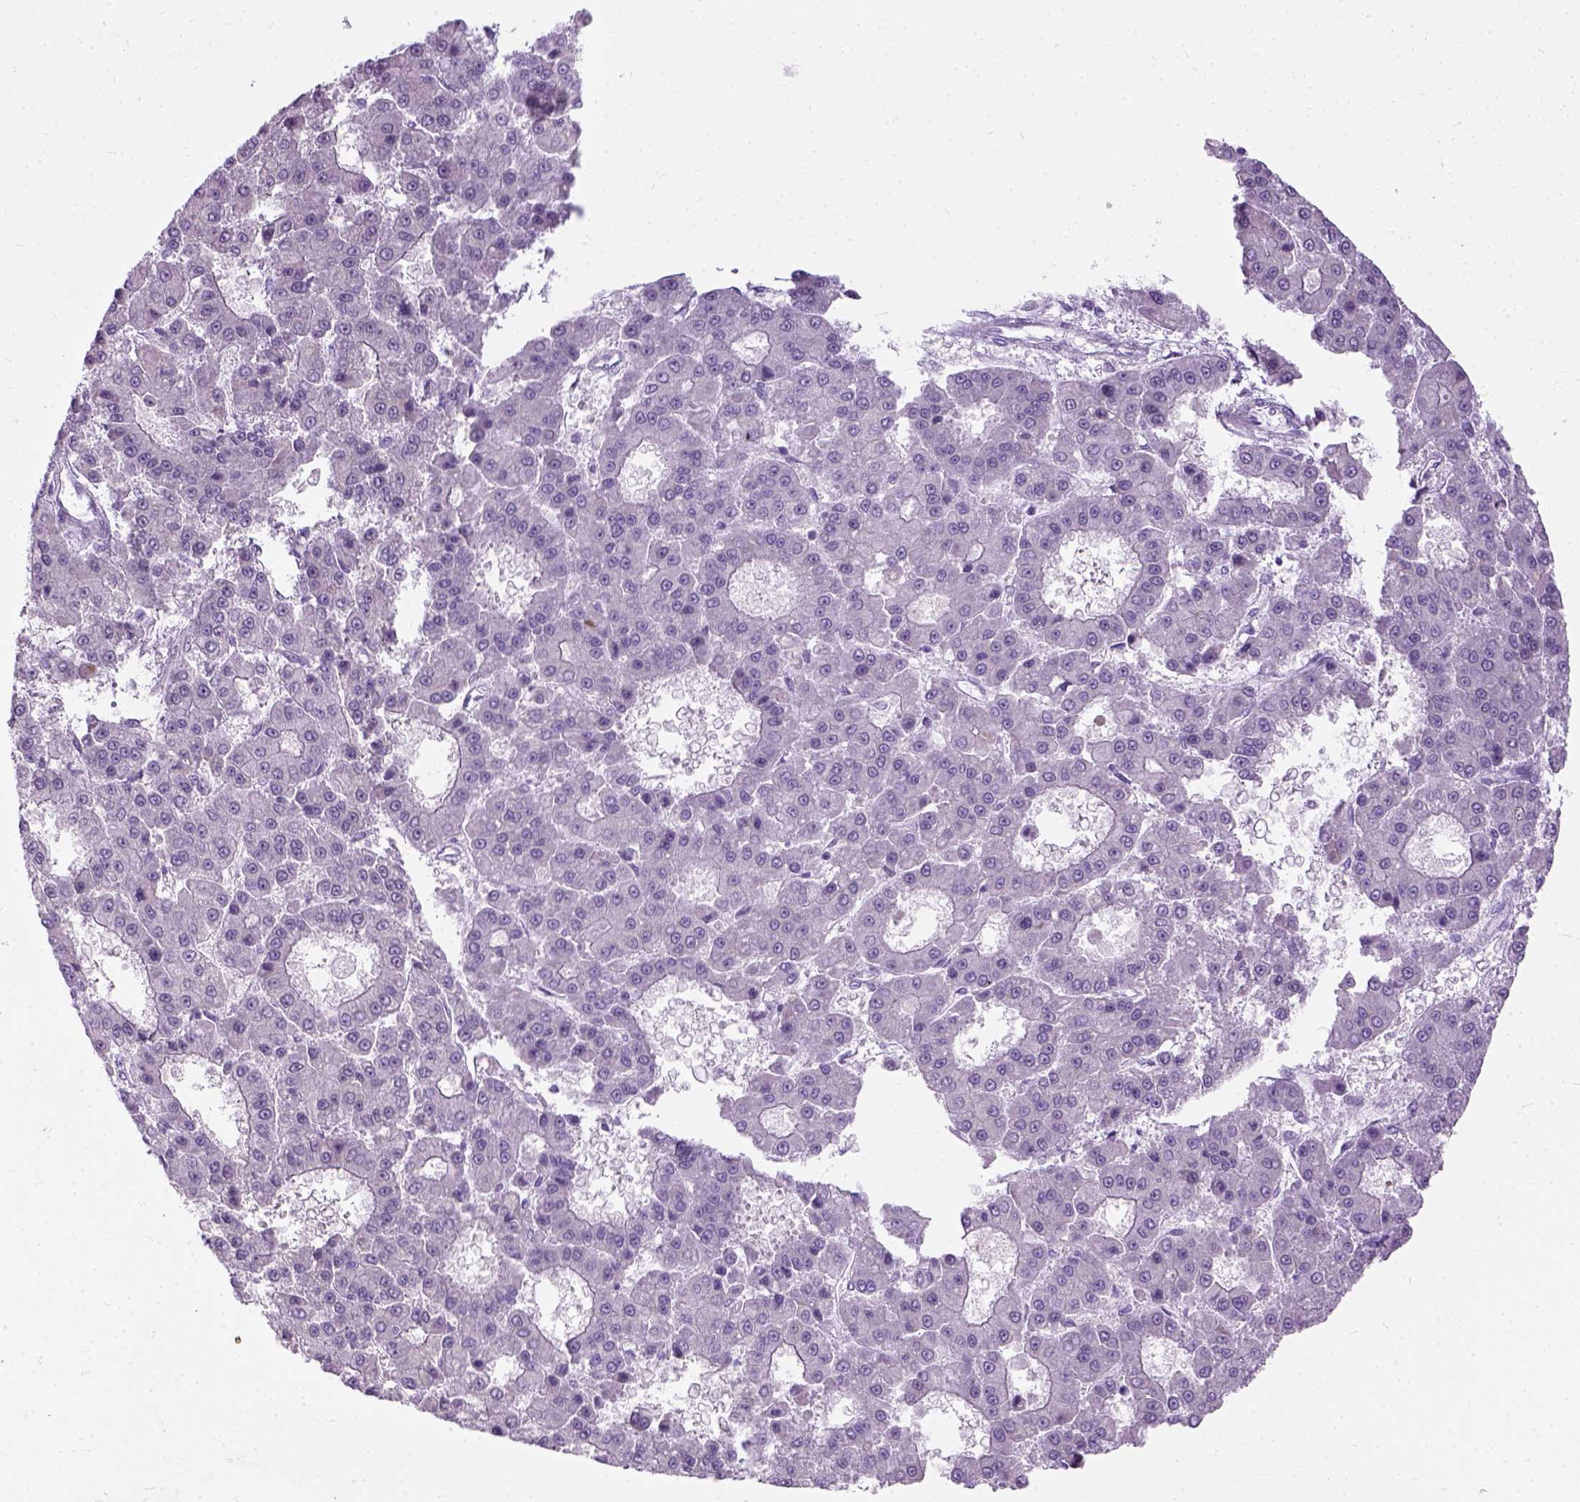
{"staining": {"intensity": "negative", "quantity": "none", "location": "none"}, "tissue": "liver cancer", "cell_type": "Tumor cells", "image_type": "cancer", "snomed": [{"axis": "morphology", "description": "Carcinoma, Hepatocellular, NOS"}, {"axis": "topography", "description": "Liver"}], "caption": "Photomicrograph shows no protein staining in tumor cells of liver cancer tissue. The staining was performed using DAB to visualize the protein expression in brown, while the nuclei were stained in blue with hematoxylin (Magnification: 20x).", "gene": "AXDND1", "patient": {"sex": "male", "age": 70}}